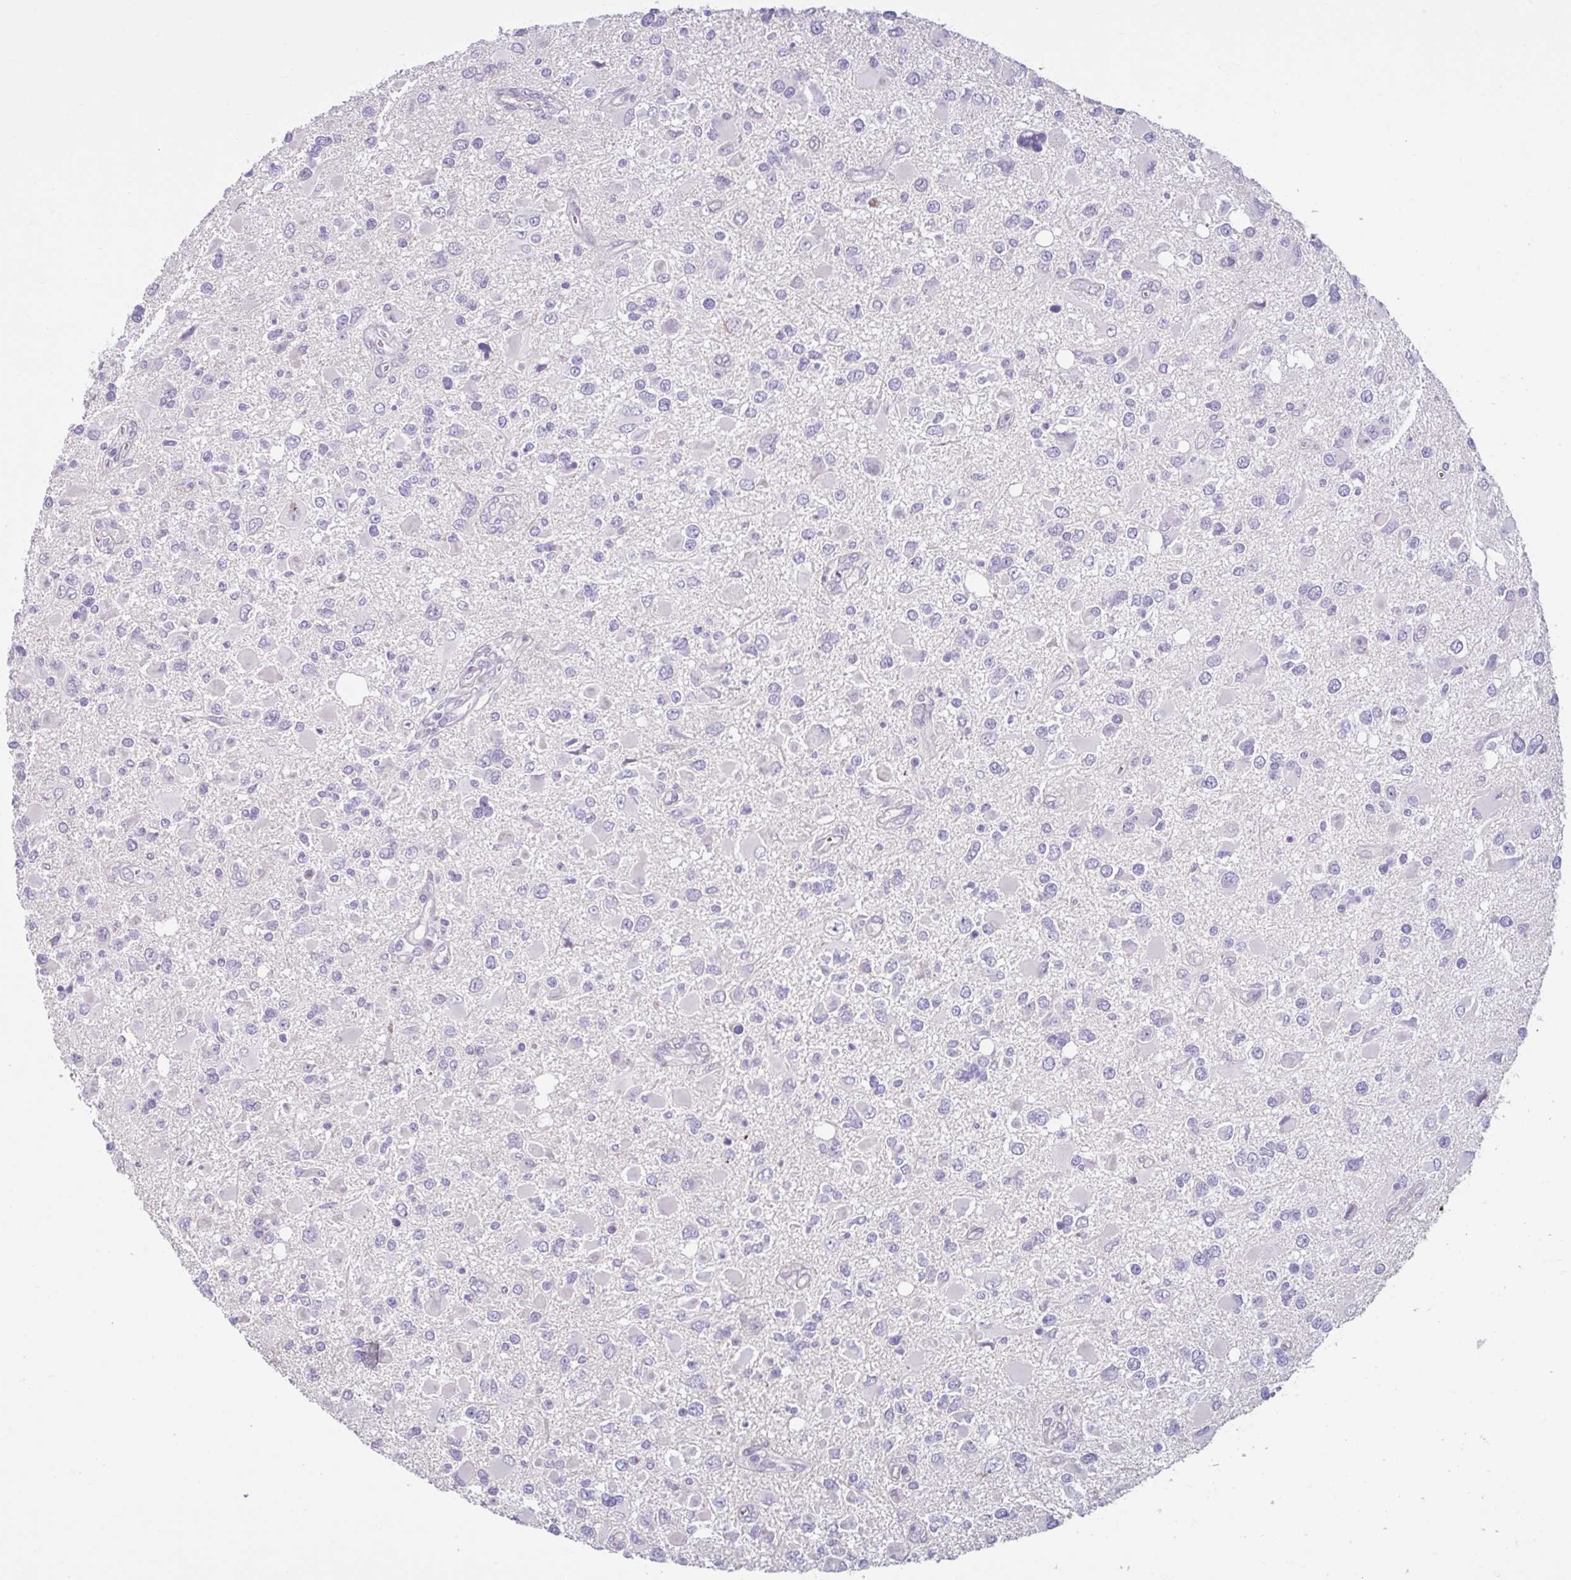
{"staining": {"intensity": "negative", "quantity": "none", "location": "none"}, "tissue": "glioma", "cell_type": "Tumor cells", "image_type": "cancer", "snomed": [{"axis": "morphology", "description": "Glioma, malignant, High grade"}, {"axis": "topography", "description": "Brain"}], "caption": "Tumor cells are negative for brown protein staining in glioma.", "gene": "CDH19", "patient": {"sex": "male", "age": 53}}